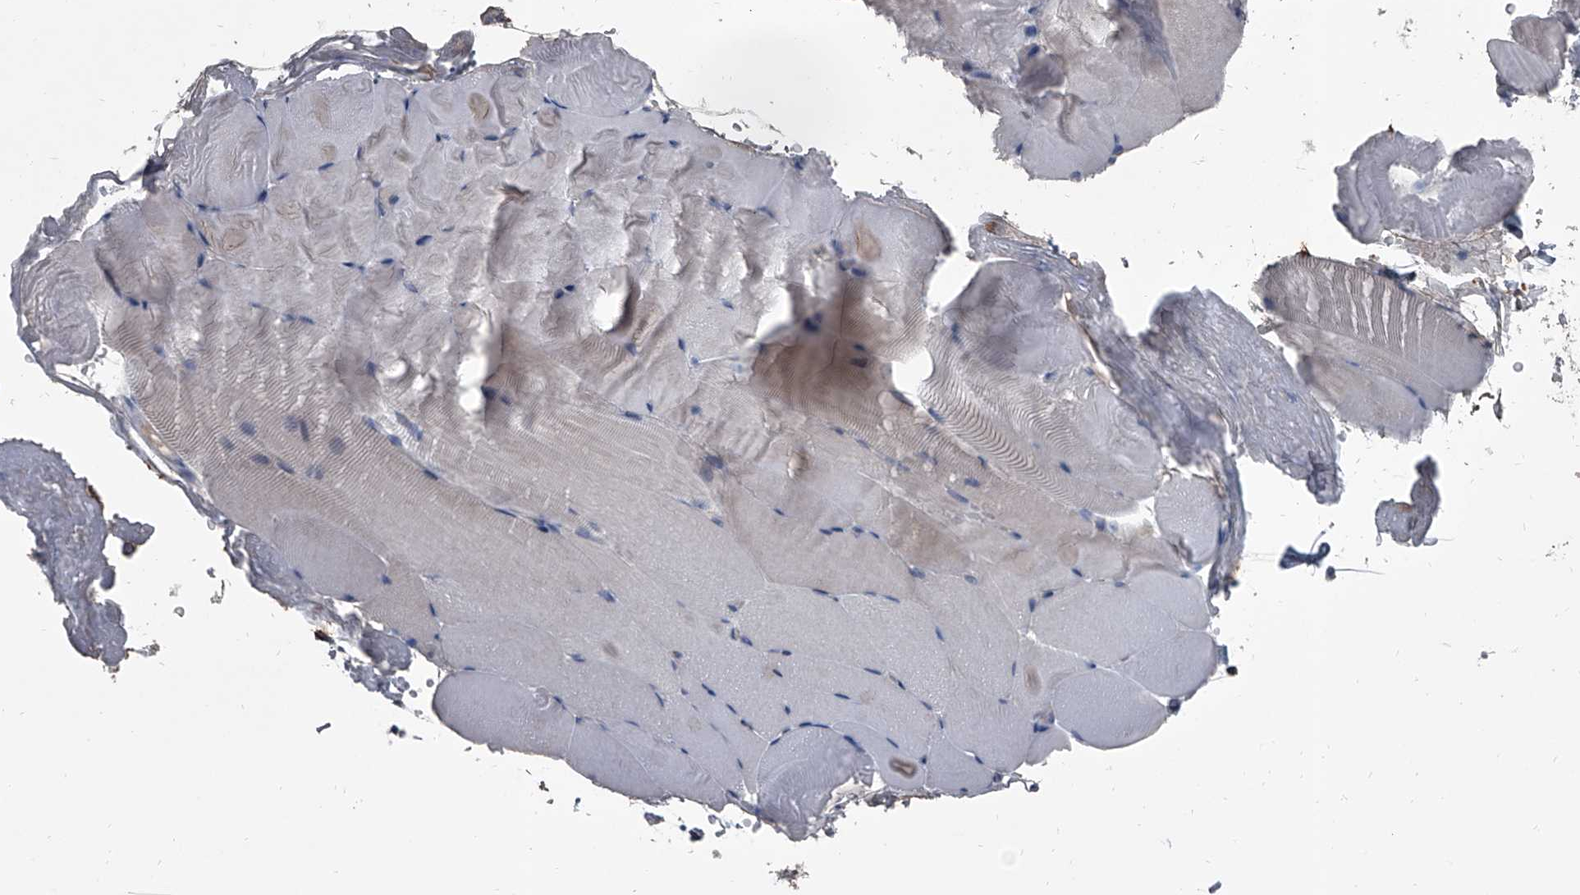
{"staining": {"intensity": "negative", "quantity": "none", "location": "none"}, "tissue": "skeletal muscle", "cell_type": "Myocytes", "image_type": "normal", "snomed": [{"axis": "morphology", "description": "Normal tissue, NOS"}, {"axis": "topography", "description": "Skeletal muscle"}, {"axis": "topography", "description": "Parathyroid gland"}], "caption": "High power microscopy photomicrograph of an IHC photomicrograph of benign skeletal muscle, revealing no significant expression in myocytes.", "gene": "OARD1", "patient": {"sex": "female", "age": 37}}